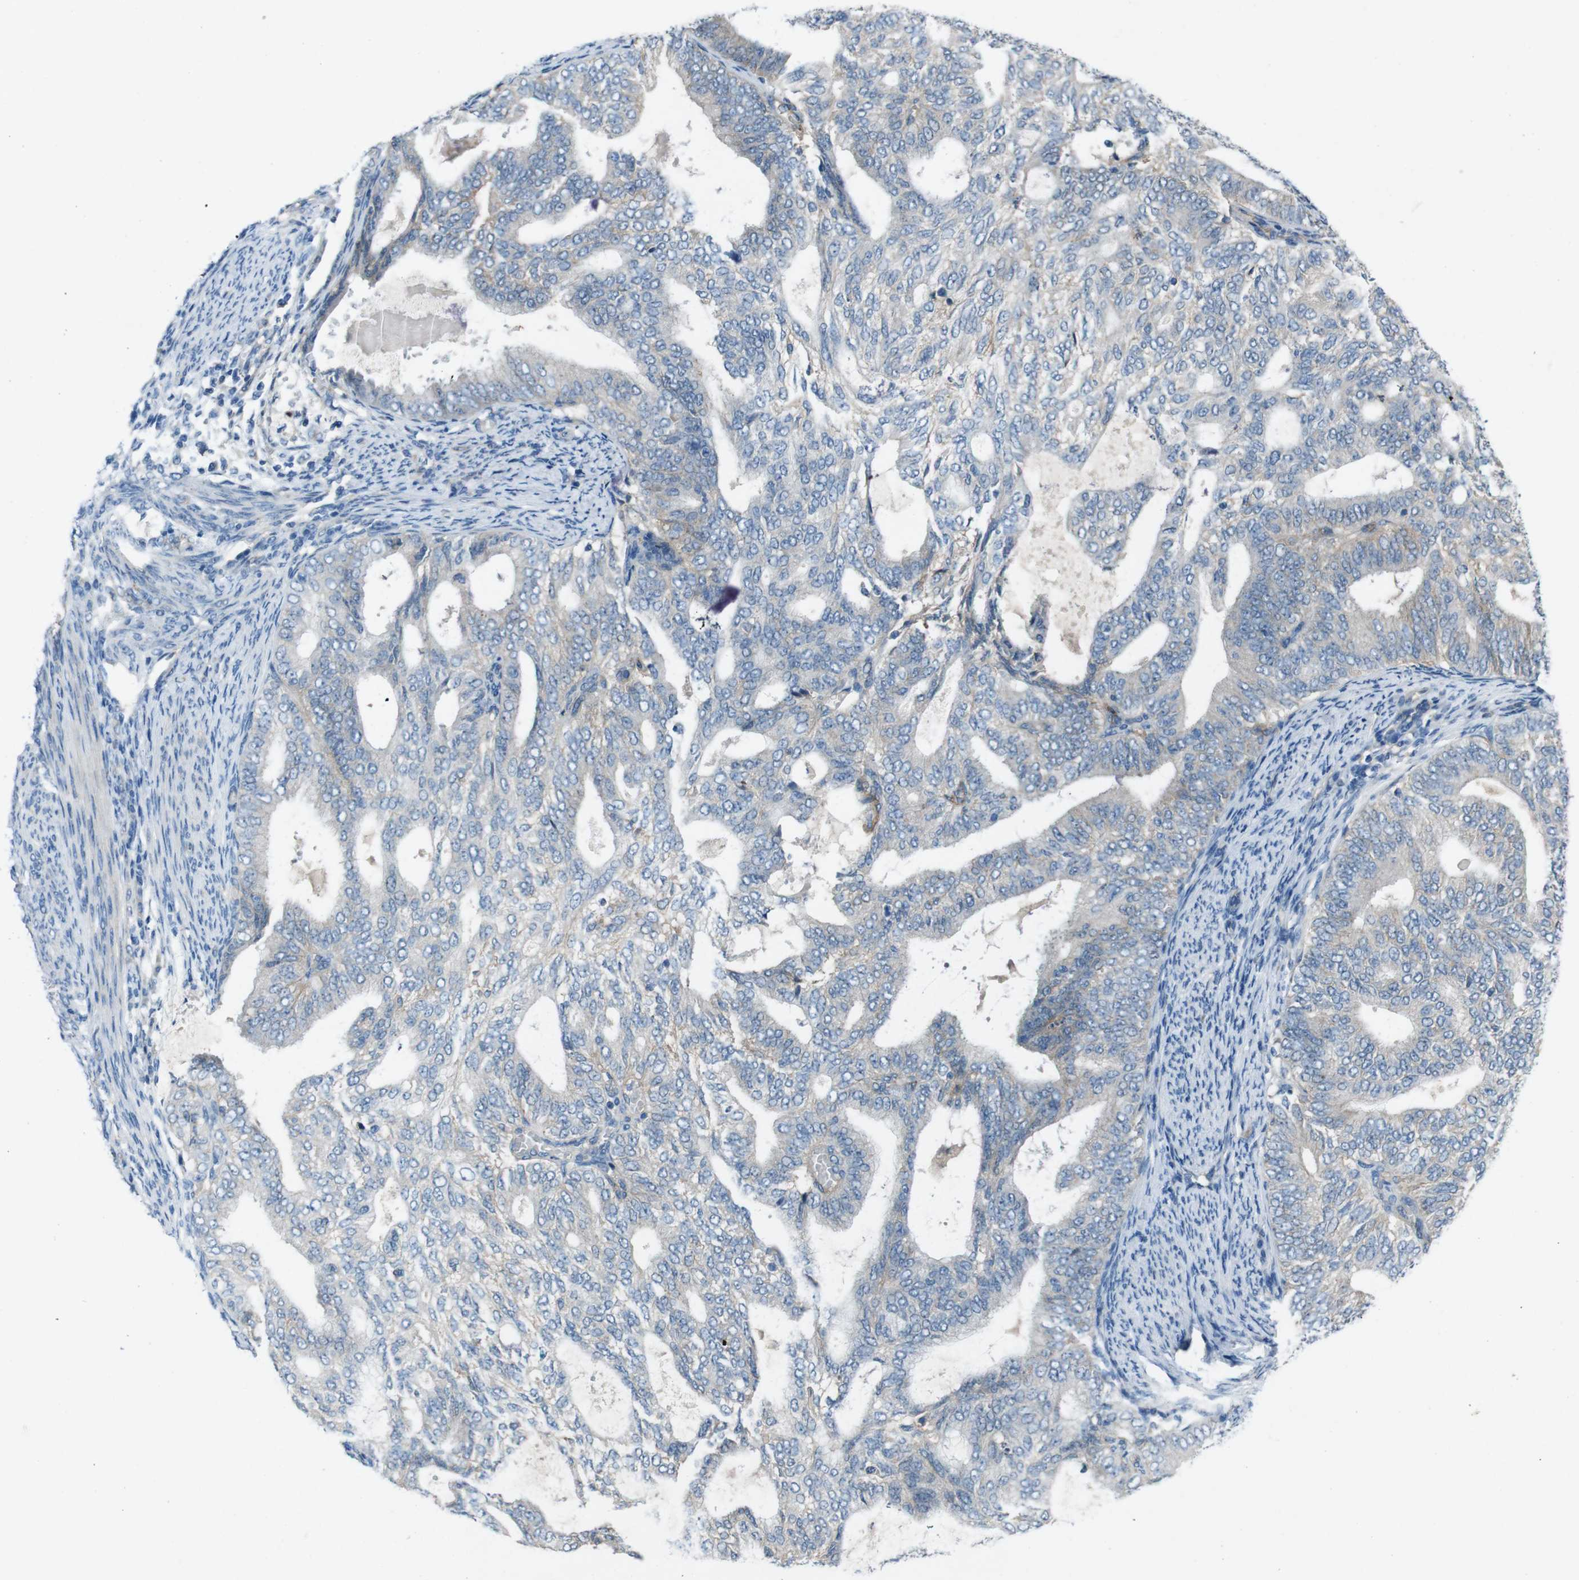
{"staining": {"intensity": "weak", "quantity": "<25%", "location": "cytoplasmic/membranous"}, "tissue": "endometrial cancer", "cell_type": "Tumor cells", "image_type": "cancer", "snomed": [{"axis": "morphology", "description": "Adenocarcinoma, NOS"}, {"axis": "topography", "description": "Endometrium"}], "caption": "The immunohistochemistry (IHC) photomicrograph has no significant positivity in tumor cells of adenocarcinoma (endometrial) tissue.", "gene": "PVR", "patient": {"sex": "female", "age": 58}}